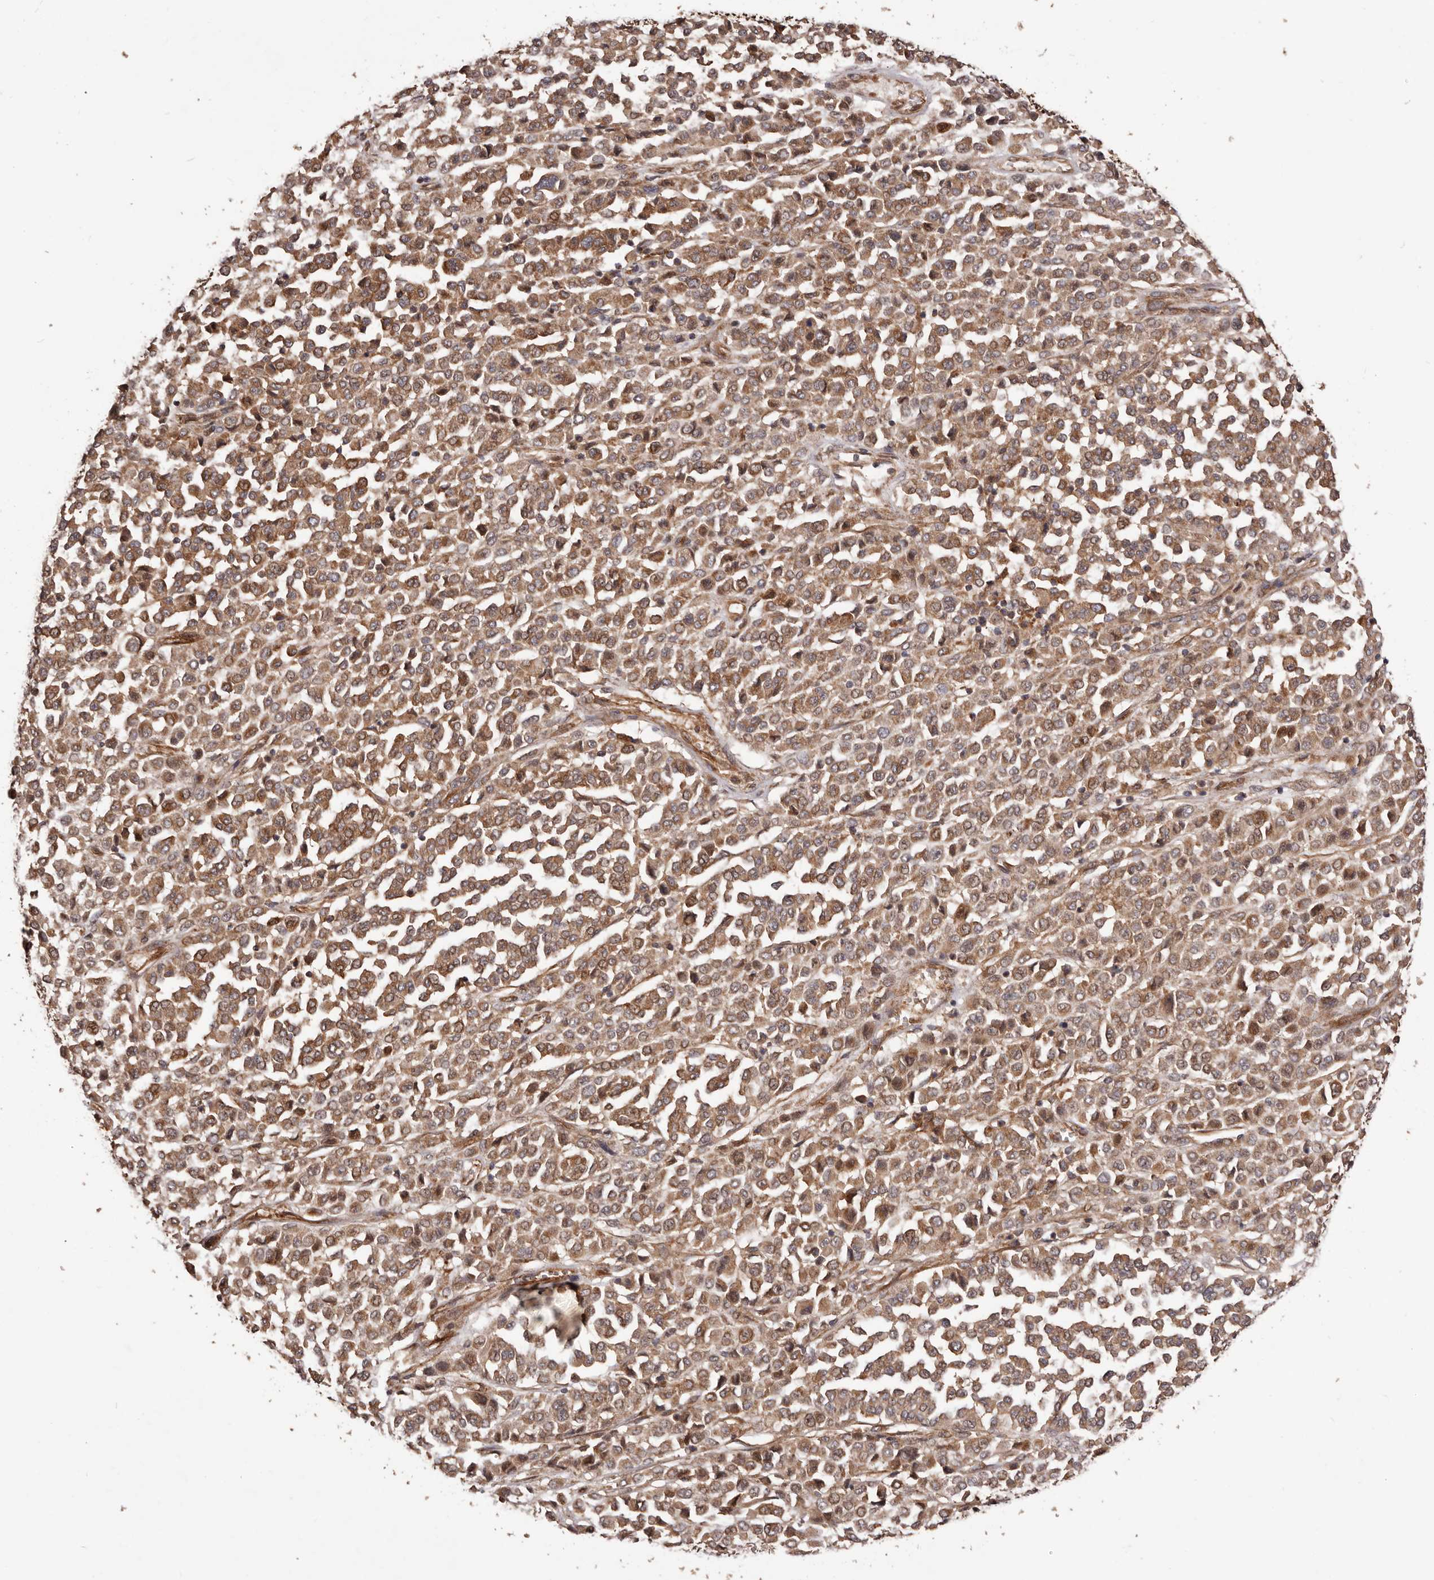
{"staining": {"intensity": "moderate", "quantity": ">75%", "location": "cytoplasmic/membranous"}, "tissue": "melanoma", "cell_type": "Tumor cells", "image_type": "cancer", "snomed": [{"axis": "morphology", "description": "Malignant melanoma, Metastatic site"}, {"axis": "topography", "description": "Pancreas"}], "caption": "Protein staining of malignant melanoma (metastatic site) tissue shows moderate cytoplasmic/membranous expression in approximately >75% of tumor cells.", "gene": "GTPBP1", "patient": {"sex": "female", "age": 30}}